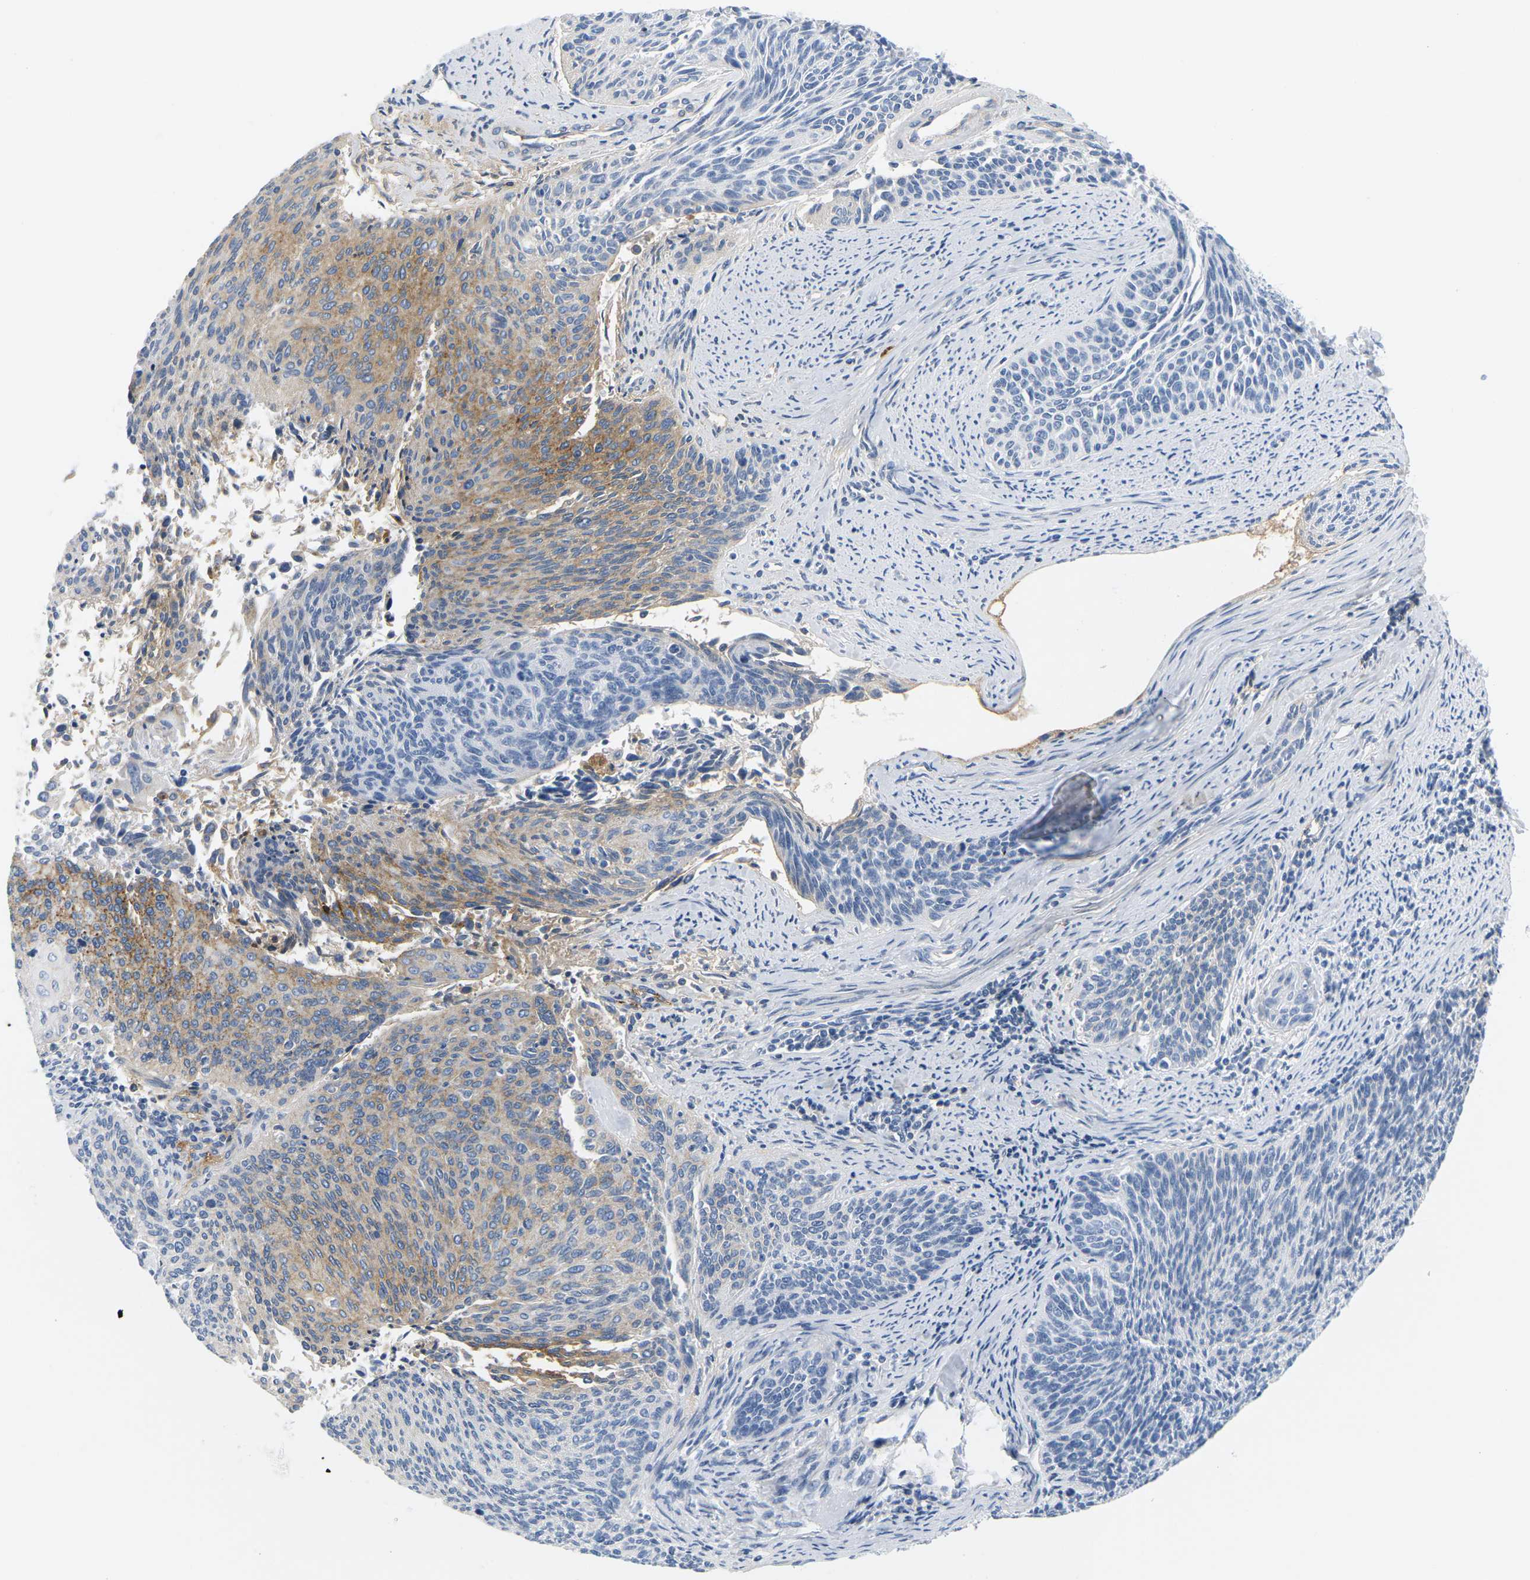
{"staining": {"intensity": "moderate", "quantity": "<25%", "location": "cytoplasmic/membranous"}, "tissue": "cervical cancer", "cell_type": "Tumor cells", "image_type": "cancer", "snomed": [{"axis": "morphology", "description": "Squamous cell carcinoma, NOS"}, {"axis": "topography", "description": "Cervix"}], "caption": "A histopathology image of human cervical cancer (squamous cell carcinoma) stained for a protein demonstrates moderate cytoplasmic/membranous brown staining in tumor cells.", "gene": "APOB", "patient": {"sex": "female", "age": 55}}